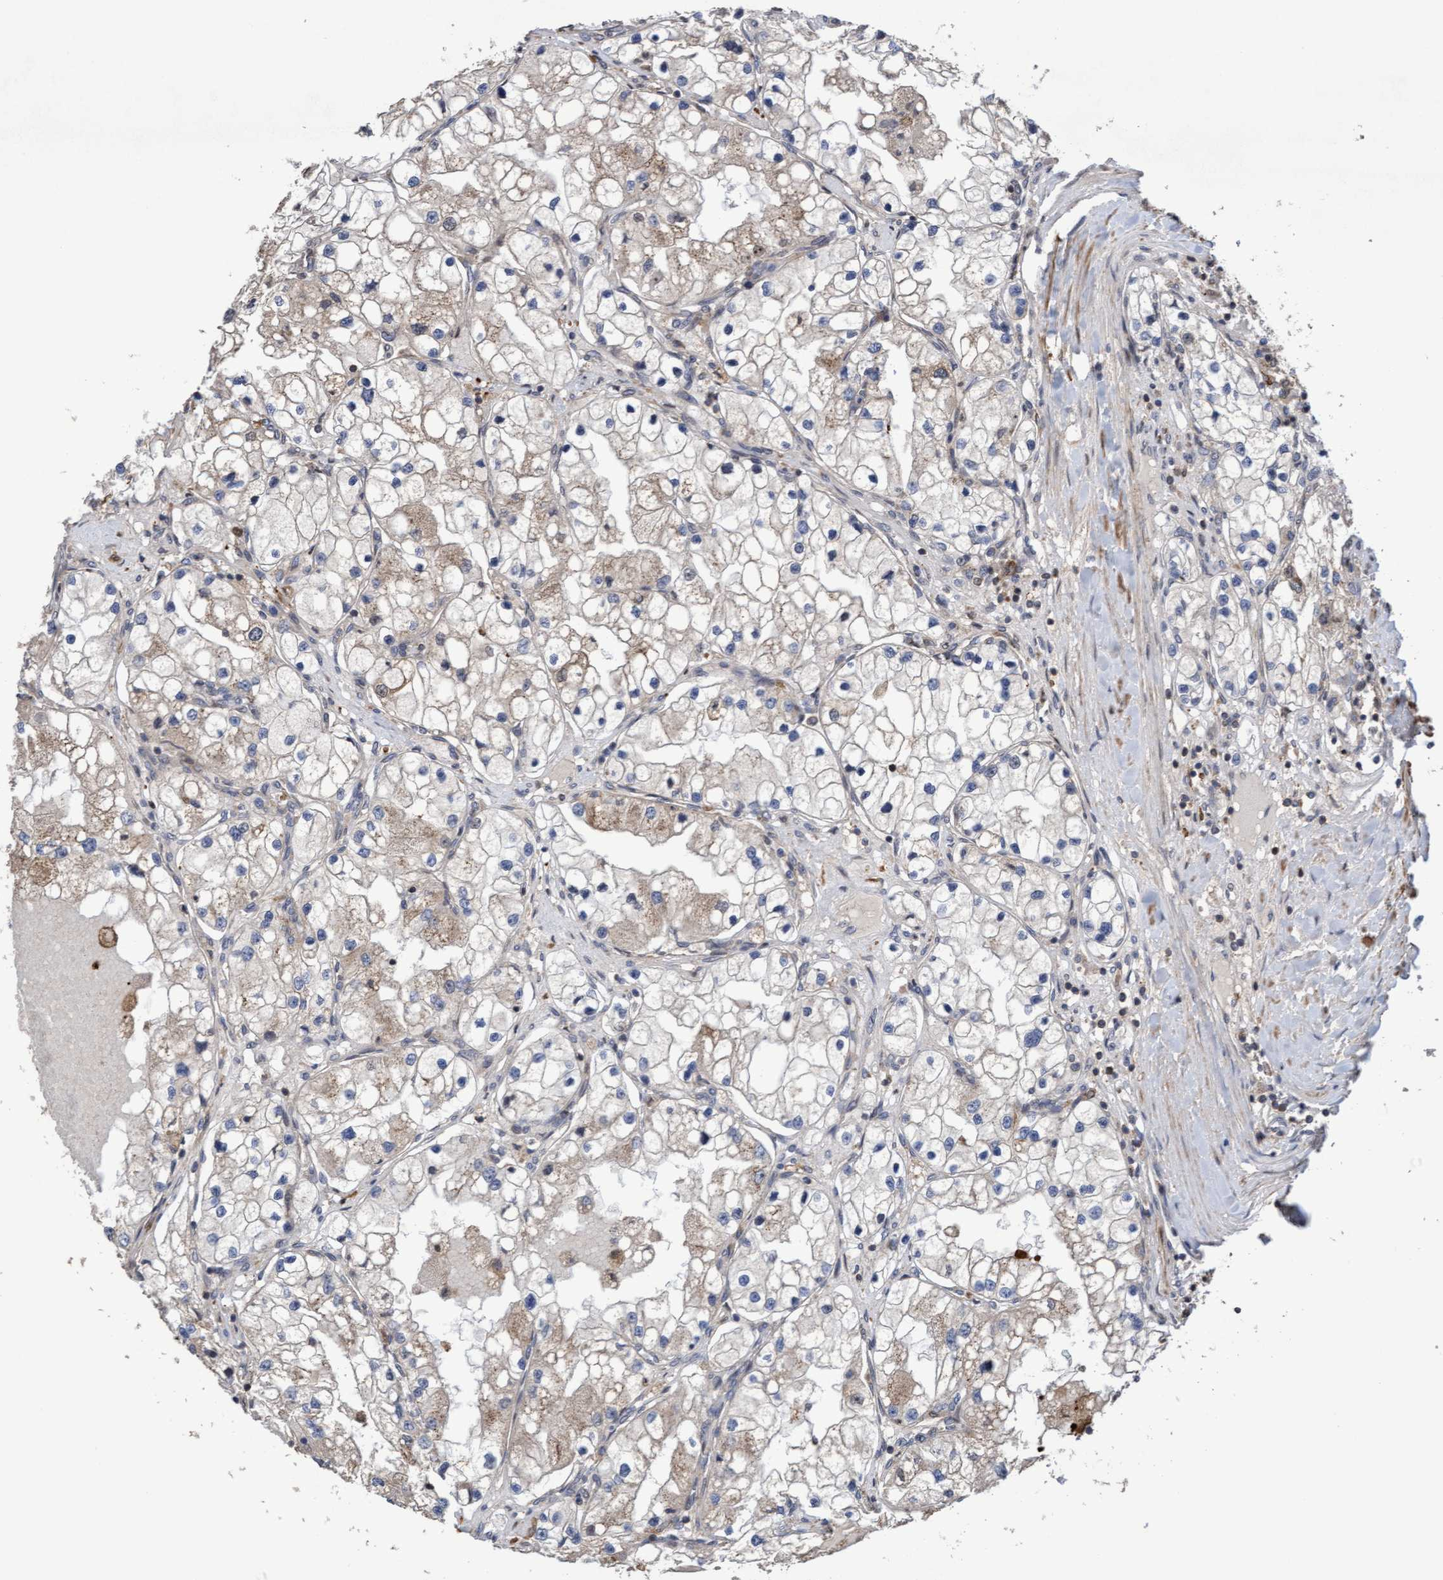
{"staining": {"intensity": "weak", "quantity": "25%-75%", "location": "cytoplasmic/membranous"}, "tissue": "renal cancer", "cell_type": "Tumor cells", "image_type": "cancer", "snomed": [{"axis": "morphology", "description": "Adenocarcinoma, NOS"}, {"axis": "topography", "description": "Kidney"}], "caption": "IHC photomicrograph of renal adenocarcinoma stained for a protein (brown), which demonstrates low levels of weak cytoplasmic/membranous positivity in about 25%-75% of tumor cells.", "gene": "SLBP", "patient": {"sex": "male", "age": 68}}